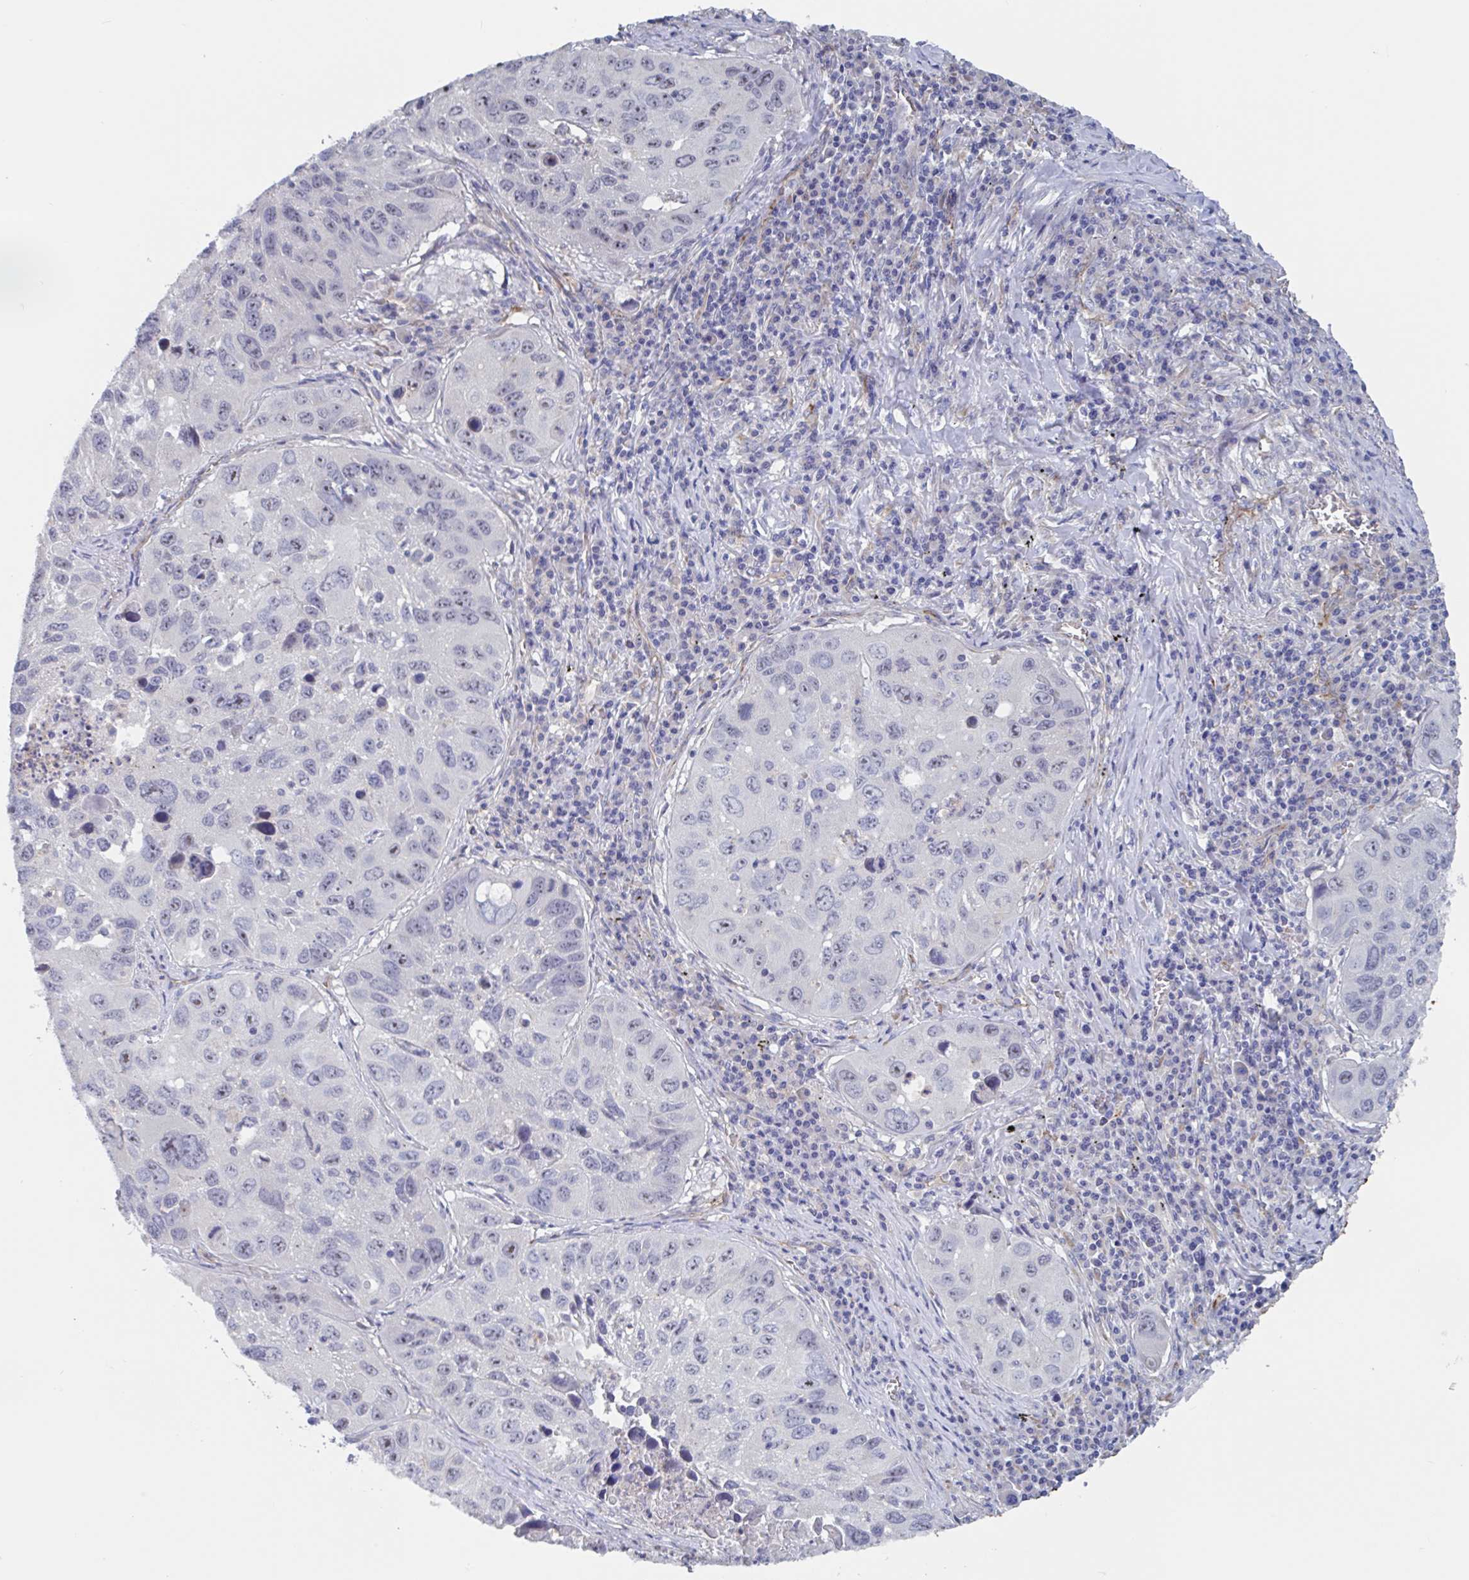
{"staining": {"intensity": "negative", "quantity": "none", "location": "none"}, "tissue": "lung cancer", "cell_type": "Tumor cells", "image_type": "cancer", "snomed": [{"axis": "morphology", "description": "Squamous cell carcinoma, NOS"}, {"axis": "topography", "description": "Lung"}], "caption": "Tumor cells show no significant positivity in lung cancer (squamous cell carcinoma). The staining was performed using DAB (3,3'-diaminobenzidine) to visualize the protein expression in brown, while the nuclei were stained in blue with hematoxylin (Magnification: 20x).", "gene": "ST14", "patient": {"sex": "female", "age": 61}}